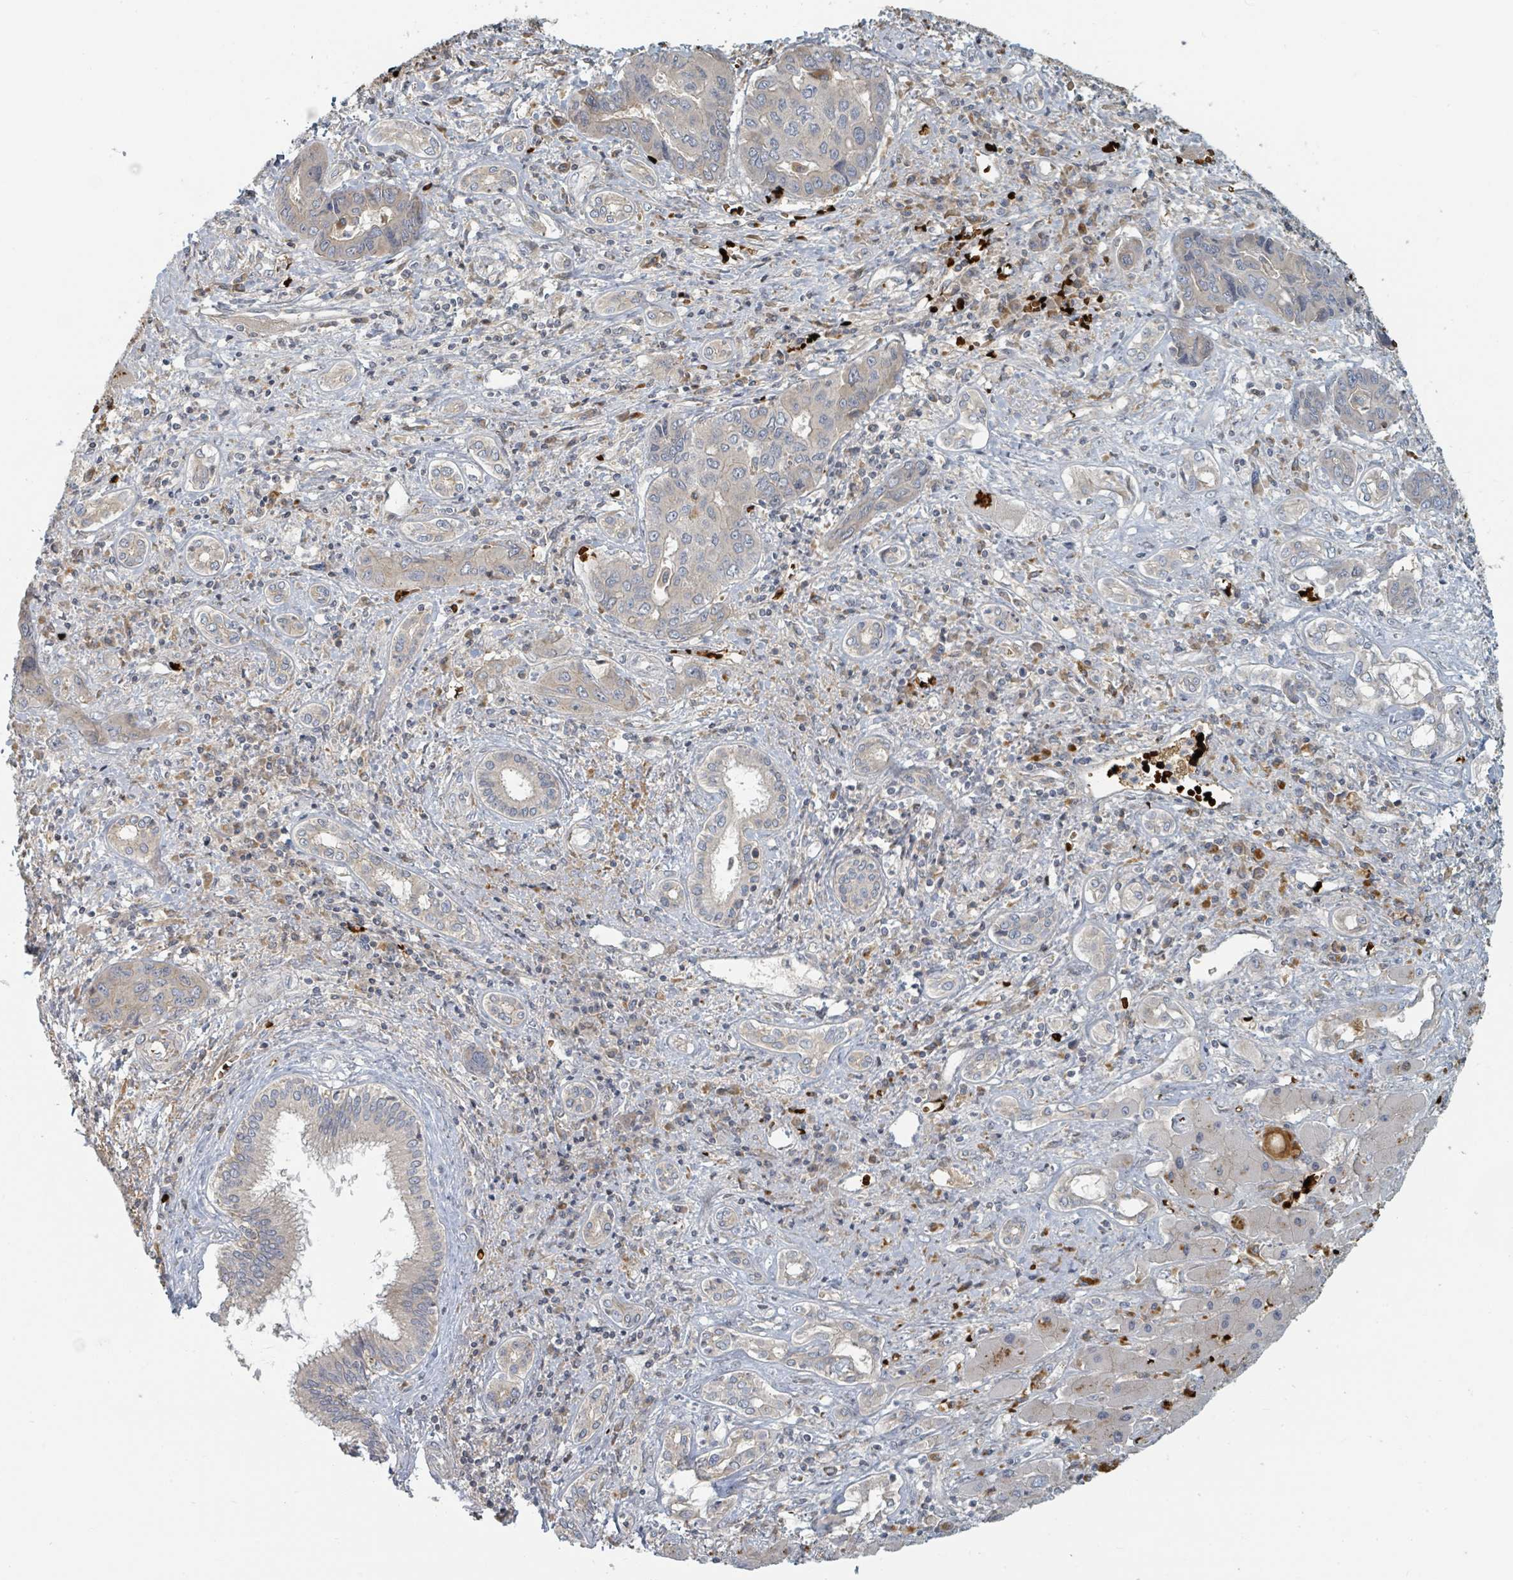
{"staining": {"intensity": "negative", "quantity": "none", "location": "none"}, "tissue": "liver cancer", "cell_type": "Tumor cells", "image_type": "cancer", "snomed": [{"axis": "morphology", "description": "Cholangiocarcinoma"}, {"axis": "topography", "description": "Liver"}], "caption": "Liver cancer (cholangiocarcinoma) was stained to show a protein in brown. There is no significant expression in tumor cells.", "gene": "TRPC4AP", "patient": {"sex": "male", "age": 67}}